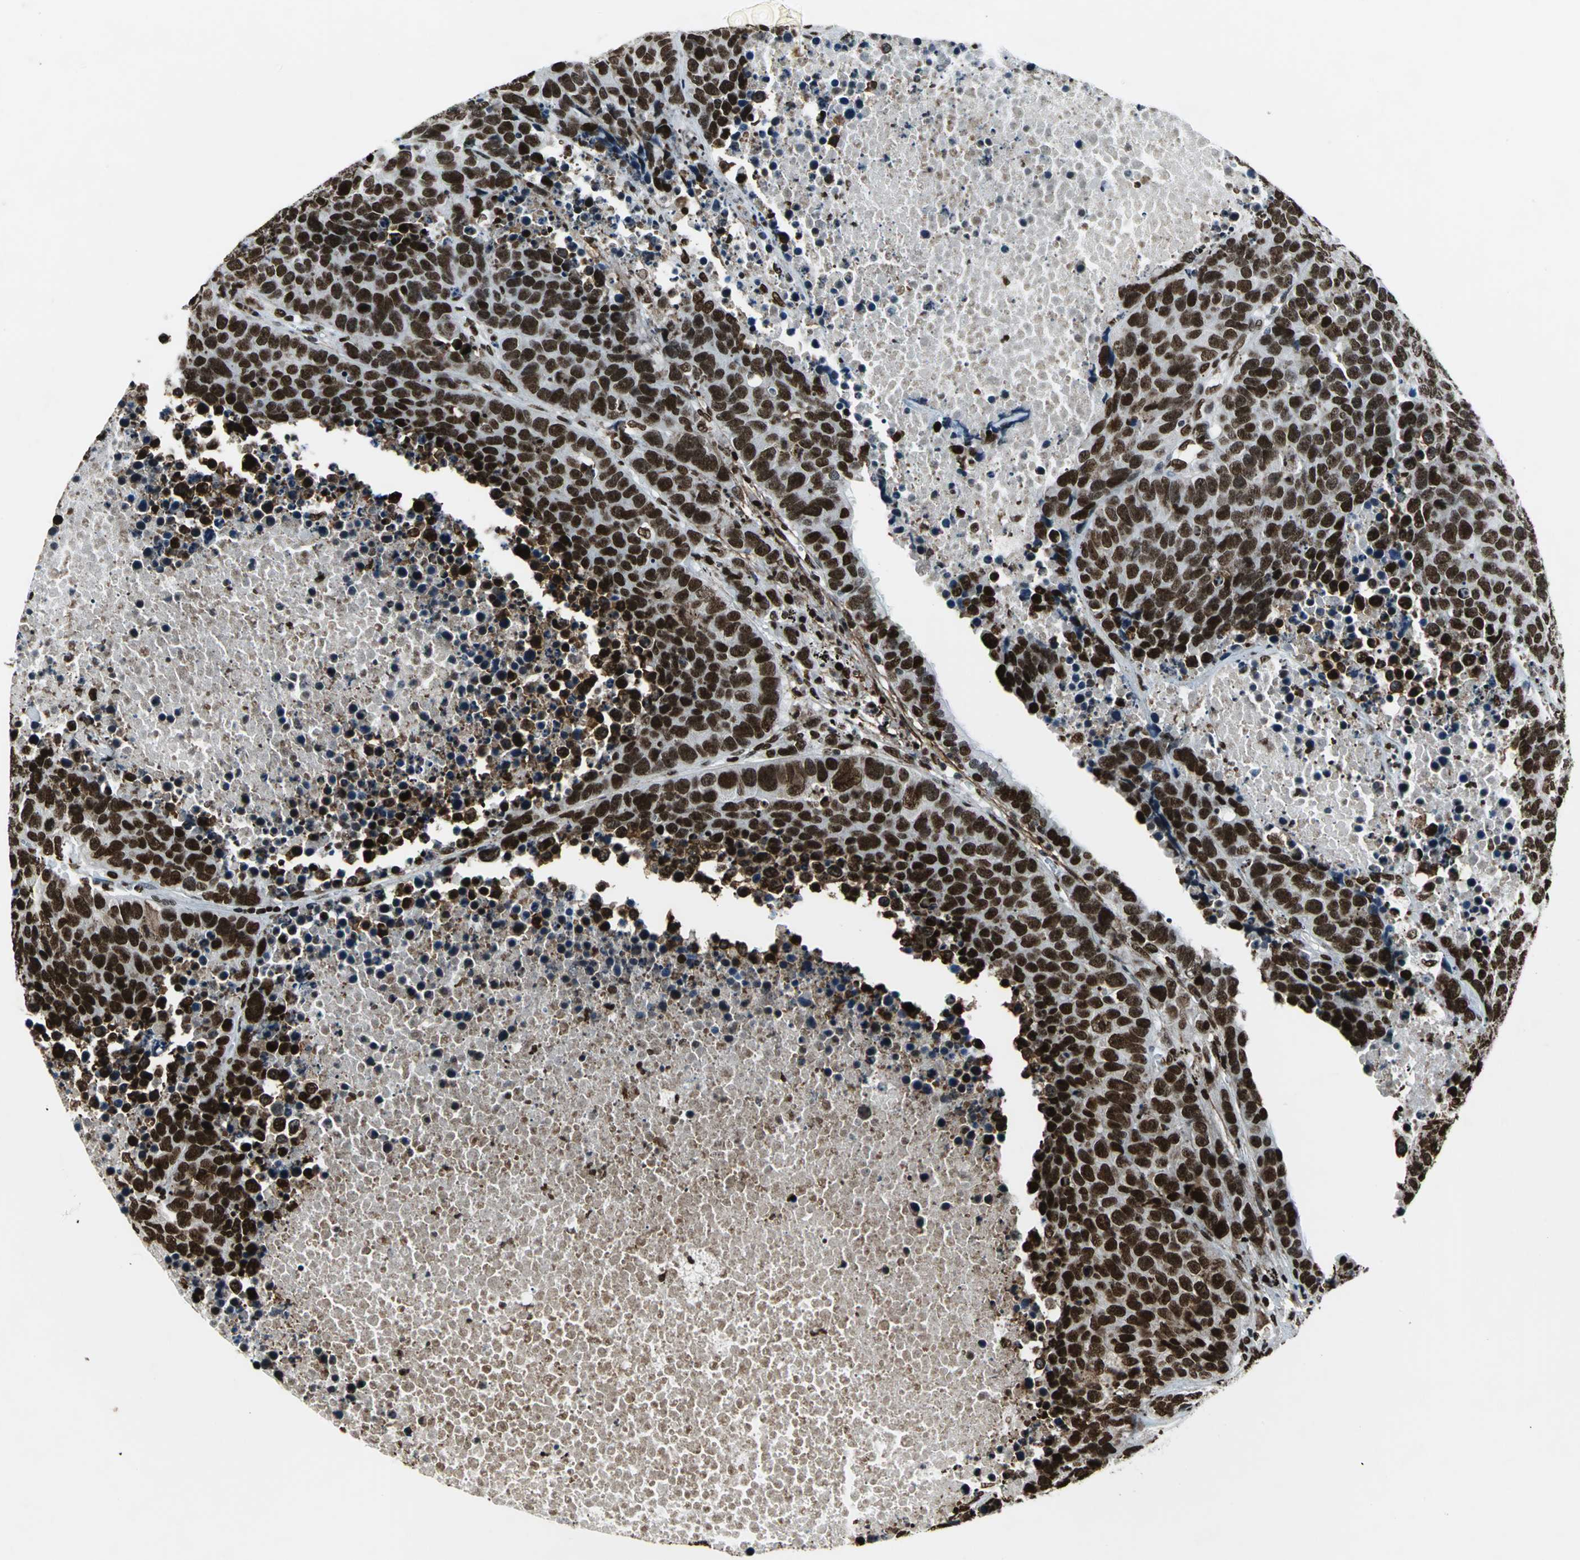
{"staining": {"intensity": "strong", "quantity": ">75%", "location": "nuclear"}, "tissue": "carcinoid", "cell_type": "Tumor cells", "image_type": "cancer", "snomed": [{"axis": "morphology", "description": "Carcinoid, malignant, NOS"}, {"axis": "topography", "description": "Lung"}], "caption": "DAB immunohistochemical staining of carcinoid demonstrates strong nuclear protein expression in approximately >75% of tumor cells. (Brightfield microscopy of DAB IHC at high magnification).", "gene": "APEX1", "patient": {"sex": "male", "age": 60}}